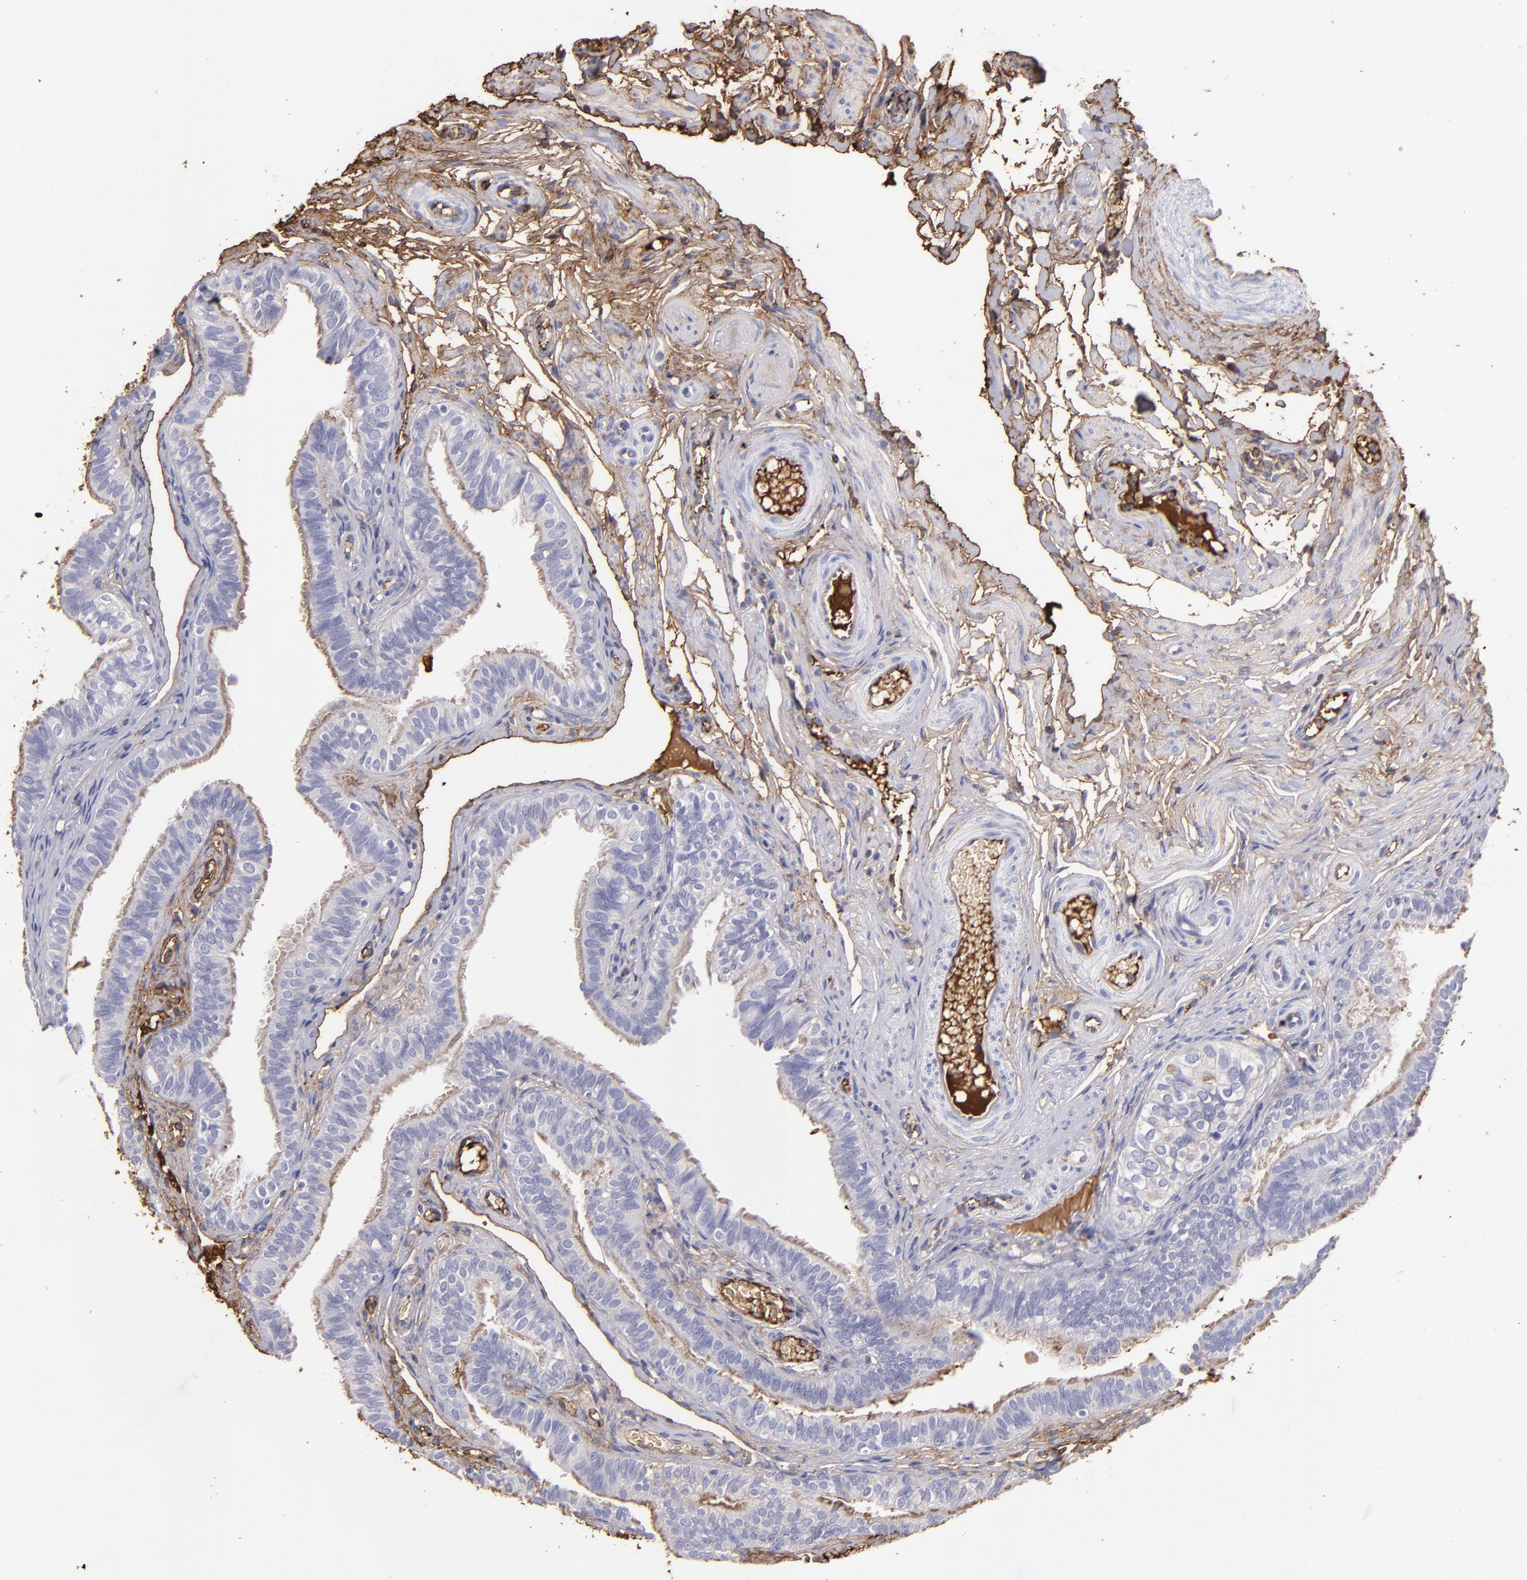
{"staining": {"intensity": "moderate", "quantity": "25%-75%", "location": "cytoplasmic/membranous"}, "tissue": "fallopian tube", "cell_type": "Glandular cells", "image_type": "normal", "snomed": [{"axis": "morphology", "description": "Normal tissue, NOS"}, {"axis": "morphology", "description": "Dermoid, NOS"}, {"axis": "topography", "description": "Fallopian tube"}], "caption": "Benign fallopian tube demonstrates moderate cytoplasmic/membranous expression in approximately 25%-75% of glandular cells (brown staining indicates protein expression, while blue staining denotes nuclei)..", "gene": "FGB", "patient": {"sex": "female", "age": 33}}